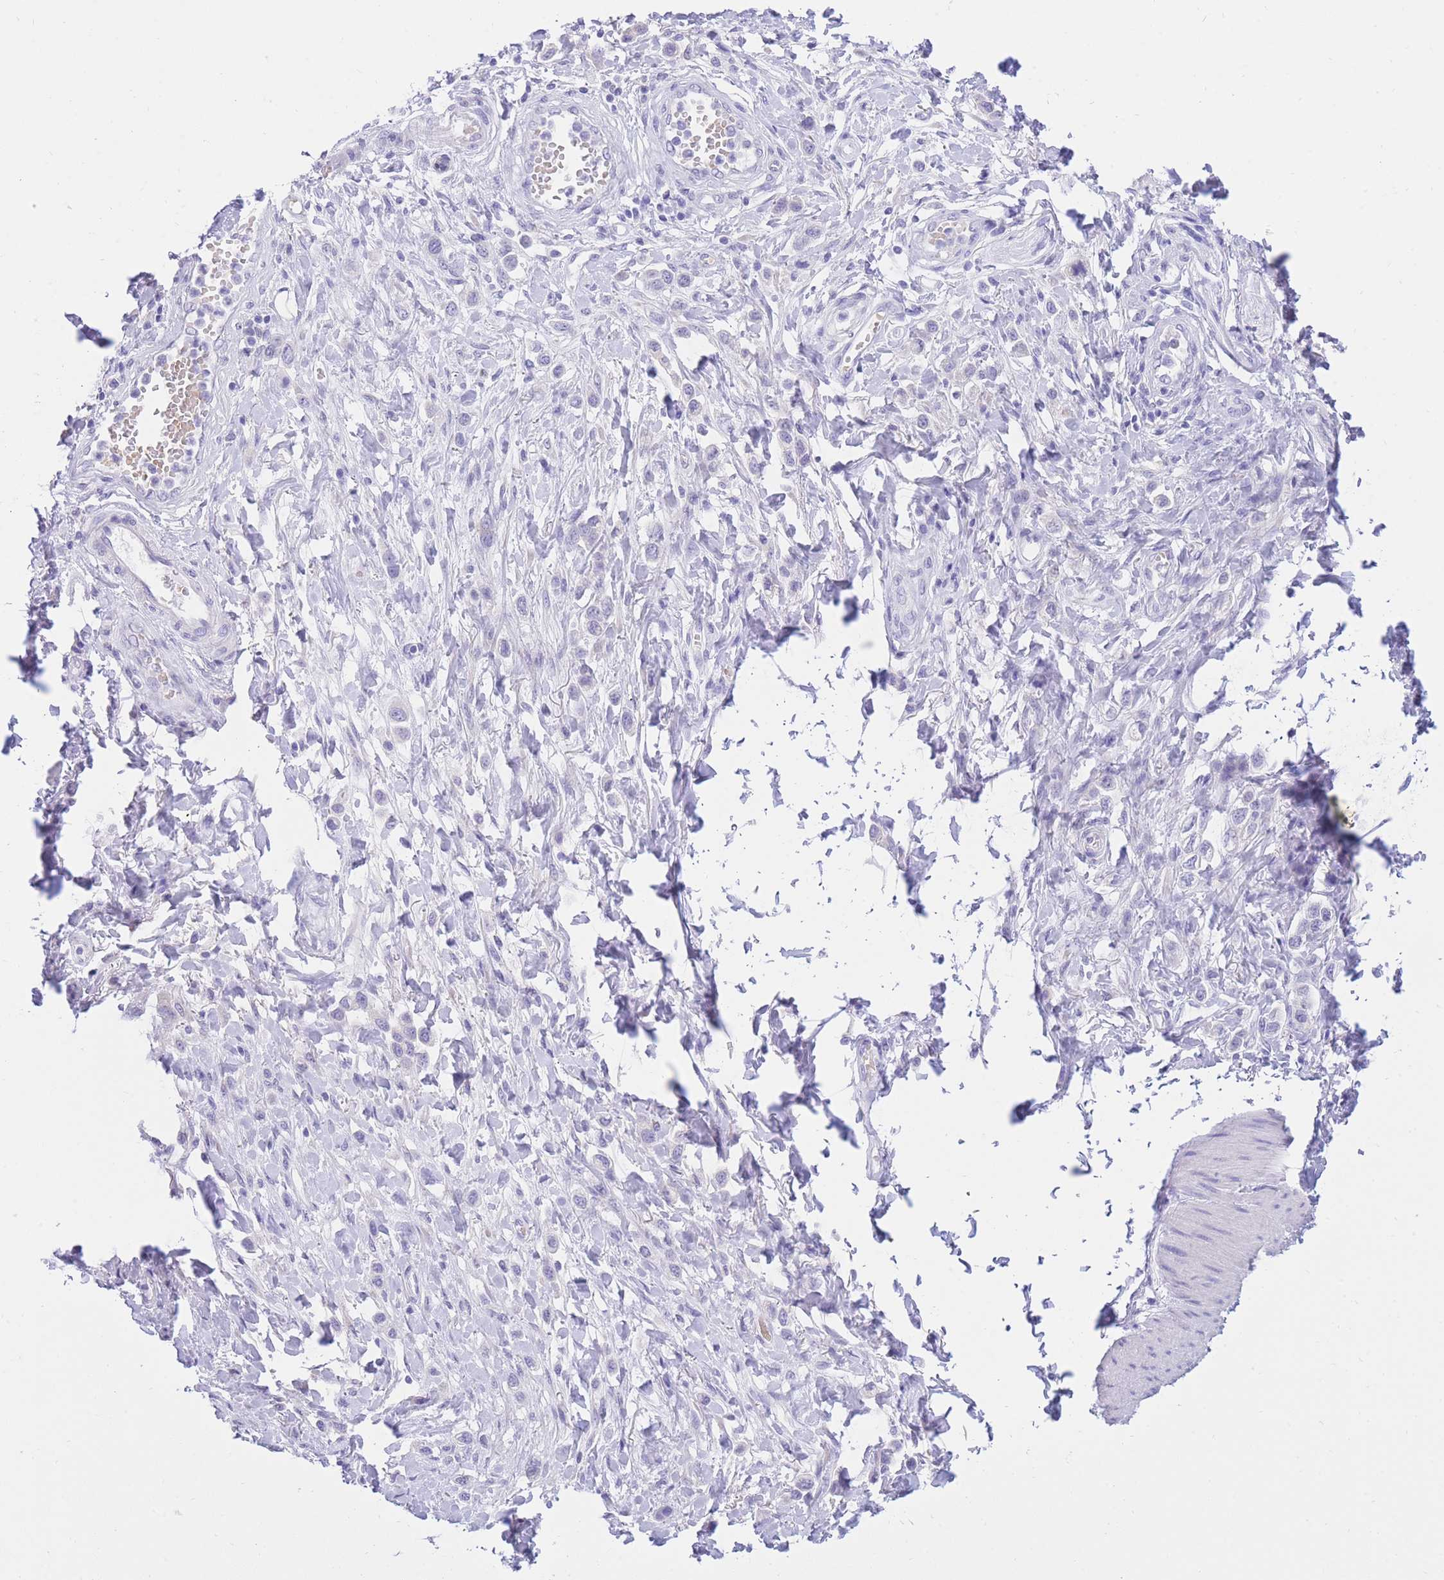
{"staining": {"intensity": "negative", "quantity": "none", "location": "none"}, "tissue": "stomach cancer", "cell_type": "Tumor cells", "image_type": "cancer", "snomed": [{"axis": "morphology", "description": "Adenocarcinoma, NOS"}, {"axis": "topography", "description": "Stomach"}], "caption": "The micrograph exhibits no staining of tumor cells in stomach cancer (adenocarcinoma). (Stains: DAB (3,3'-diaminobenzidine) IHC with hematoxylin counter stain, Microscopy: brightfield microscopy at high magnification).", "gene": "SSUH2", "patient": {"sex": "female", "age": 65}}